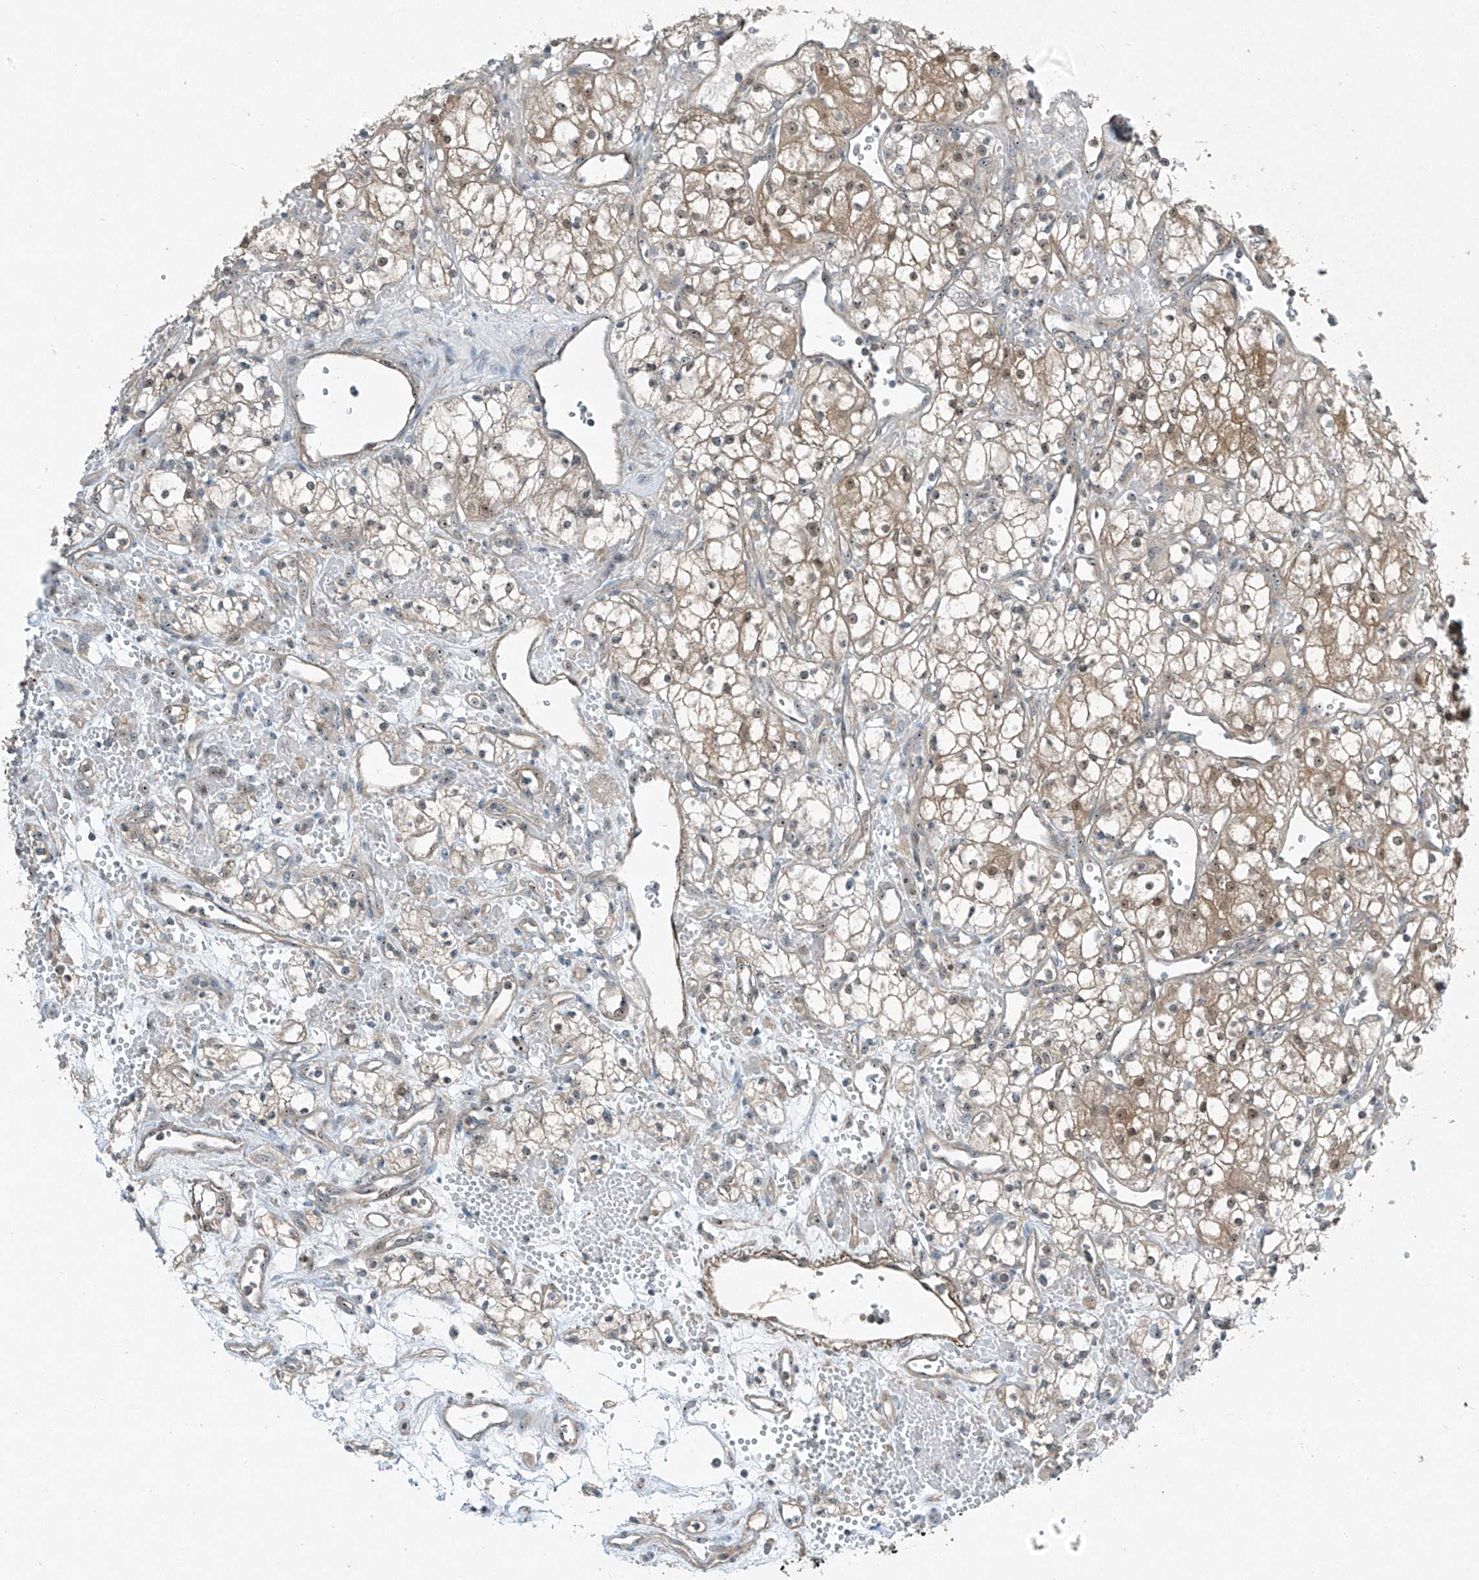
{"staining": {"intensity": "weak", "quantity": ">75%", "location": "cytoplasmic/membranous"}, "tissue": "renal cancer", "cell_type": "Tumor cells", "image_type": "cancer", "snomed": [{"axis": "morphology", "description": "Adenocarcinoma, NOS"}, {"axis": "topography", "description": "Kidney"}], "caption": "Immunohistochemistry photomicrograph of adenocarcinoma (renal) stained for a protein (brown), which exhibits low levels of weak cytoplasmic/membranous staining in about >75% of tumor cells.", "gene": "PPCS", "patient": {"sex": "male", "age": 59}}